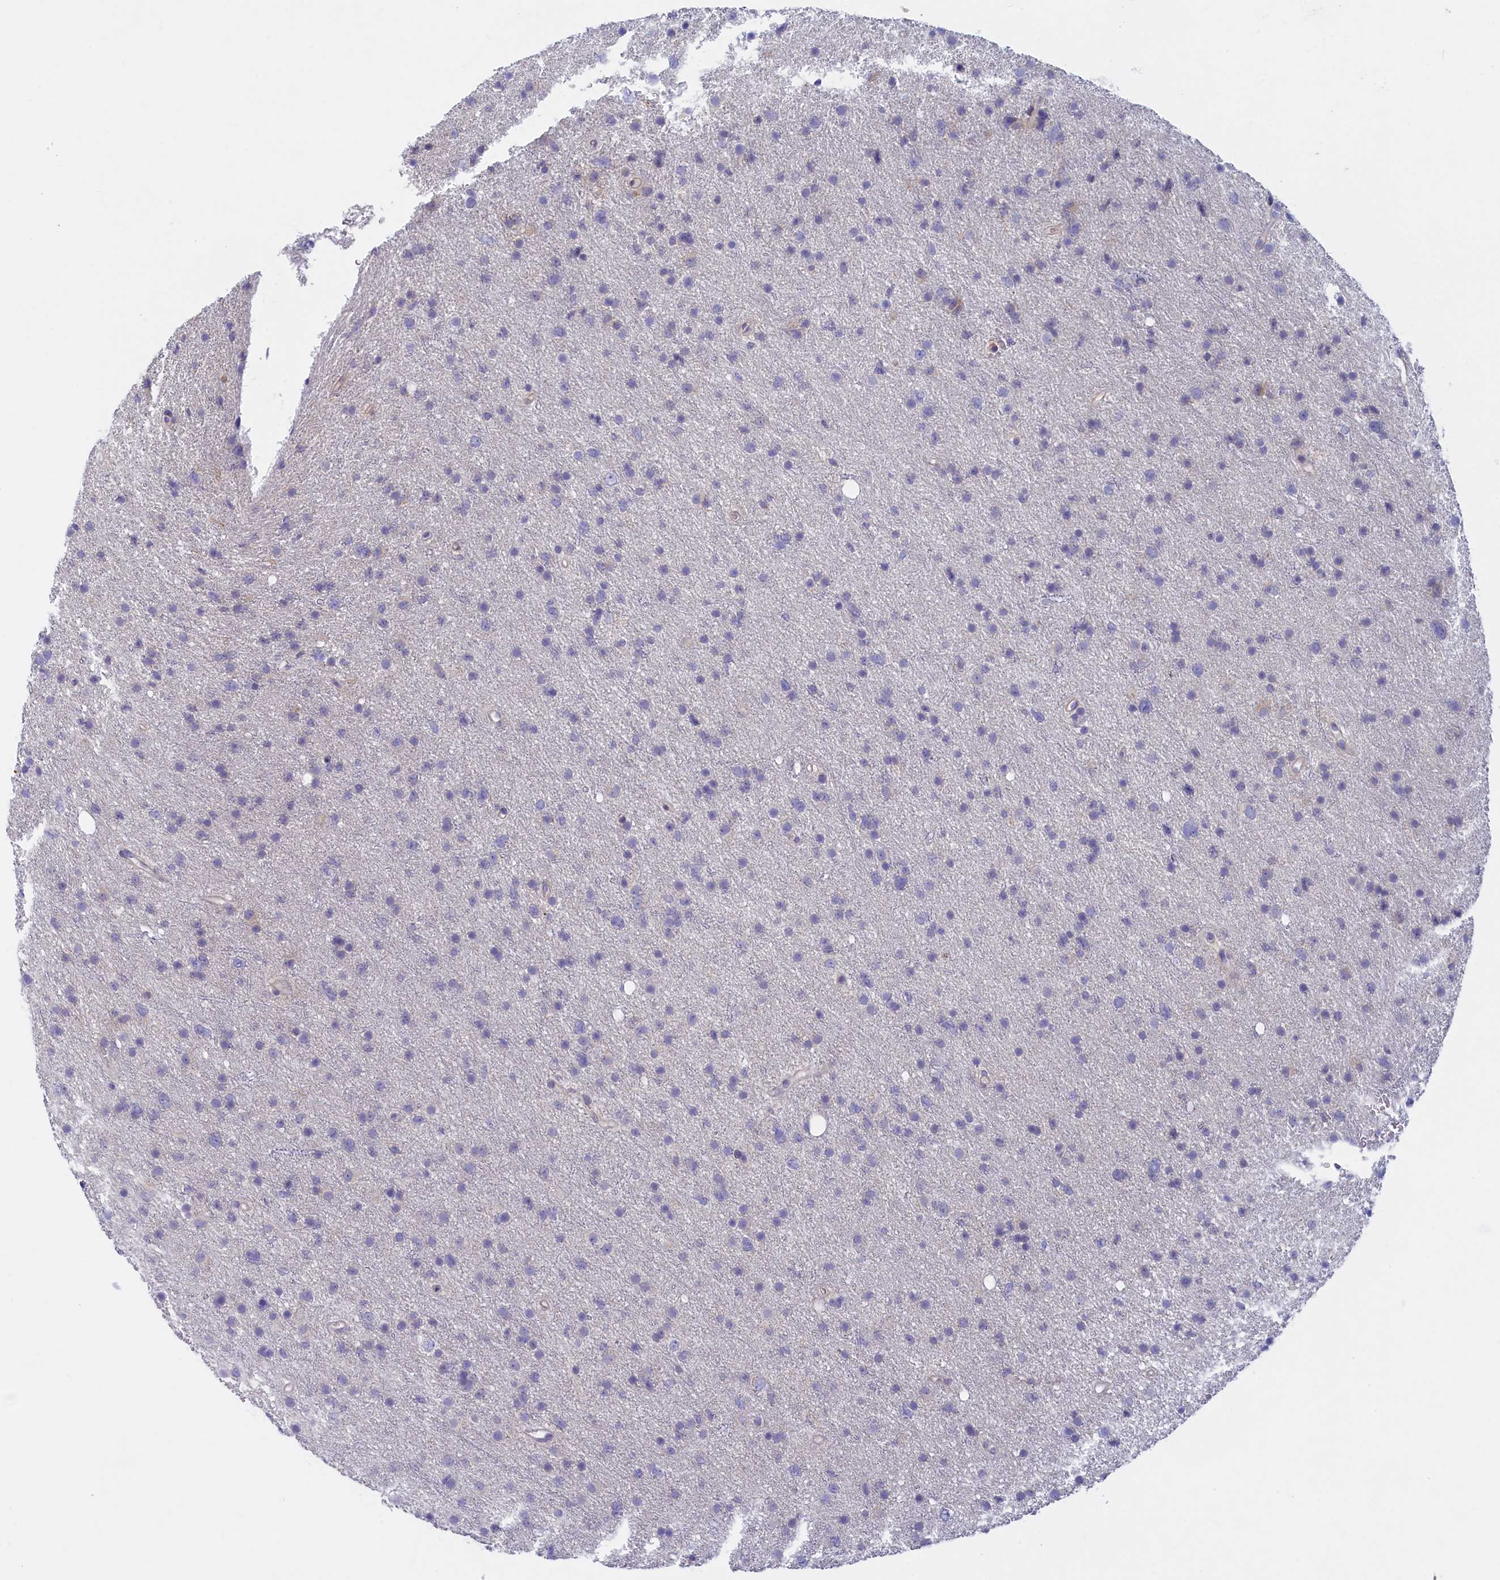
{"staining": {"intensity": "negative", "quantity": "none", "location": "none"}, "tissue": "glioma", "cell_type": "Tumor cells", "image_type": "cancer", "snomed": [{"axis": "morphology", "description": "Glioma, malignant, Low grade"}, {"axis": "topography", "description": "Cerebral cortex"}], "caption": "Photomicrograph shows no significant protein staining in tumor cells of glioma.", "gene": "NOL10", "patient": {"sex": "female", "age": 39}}